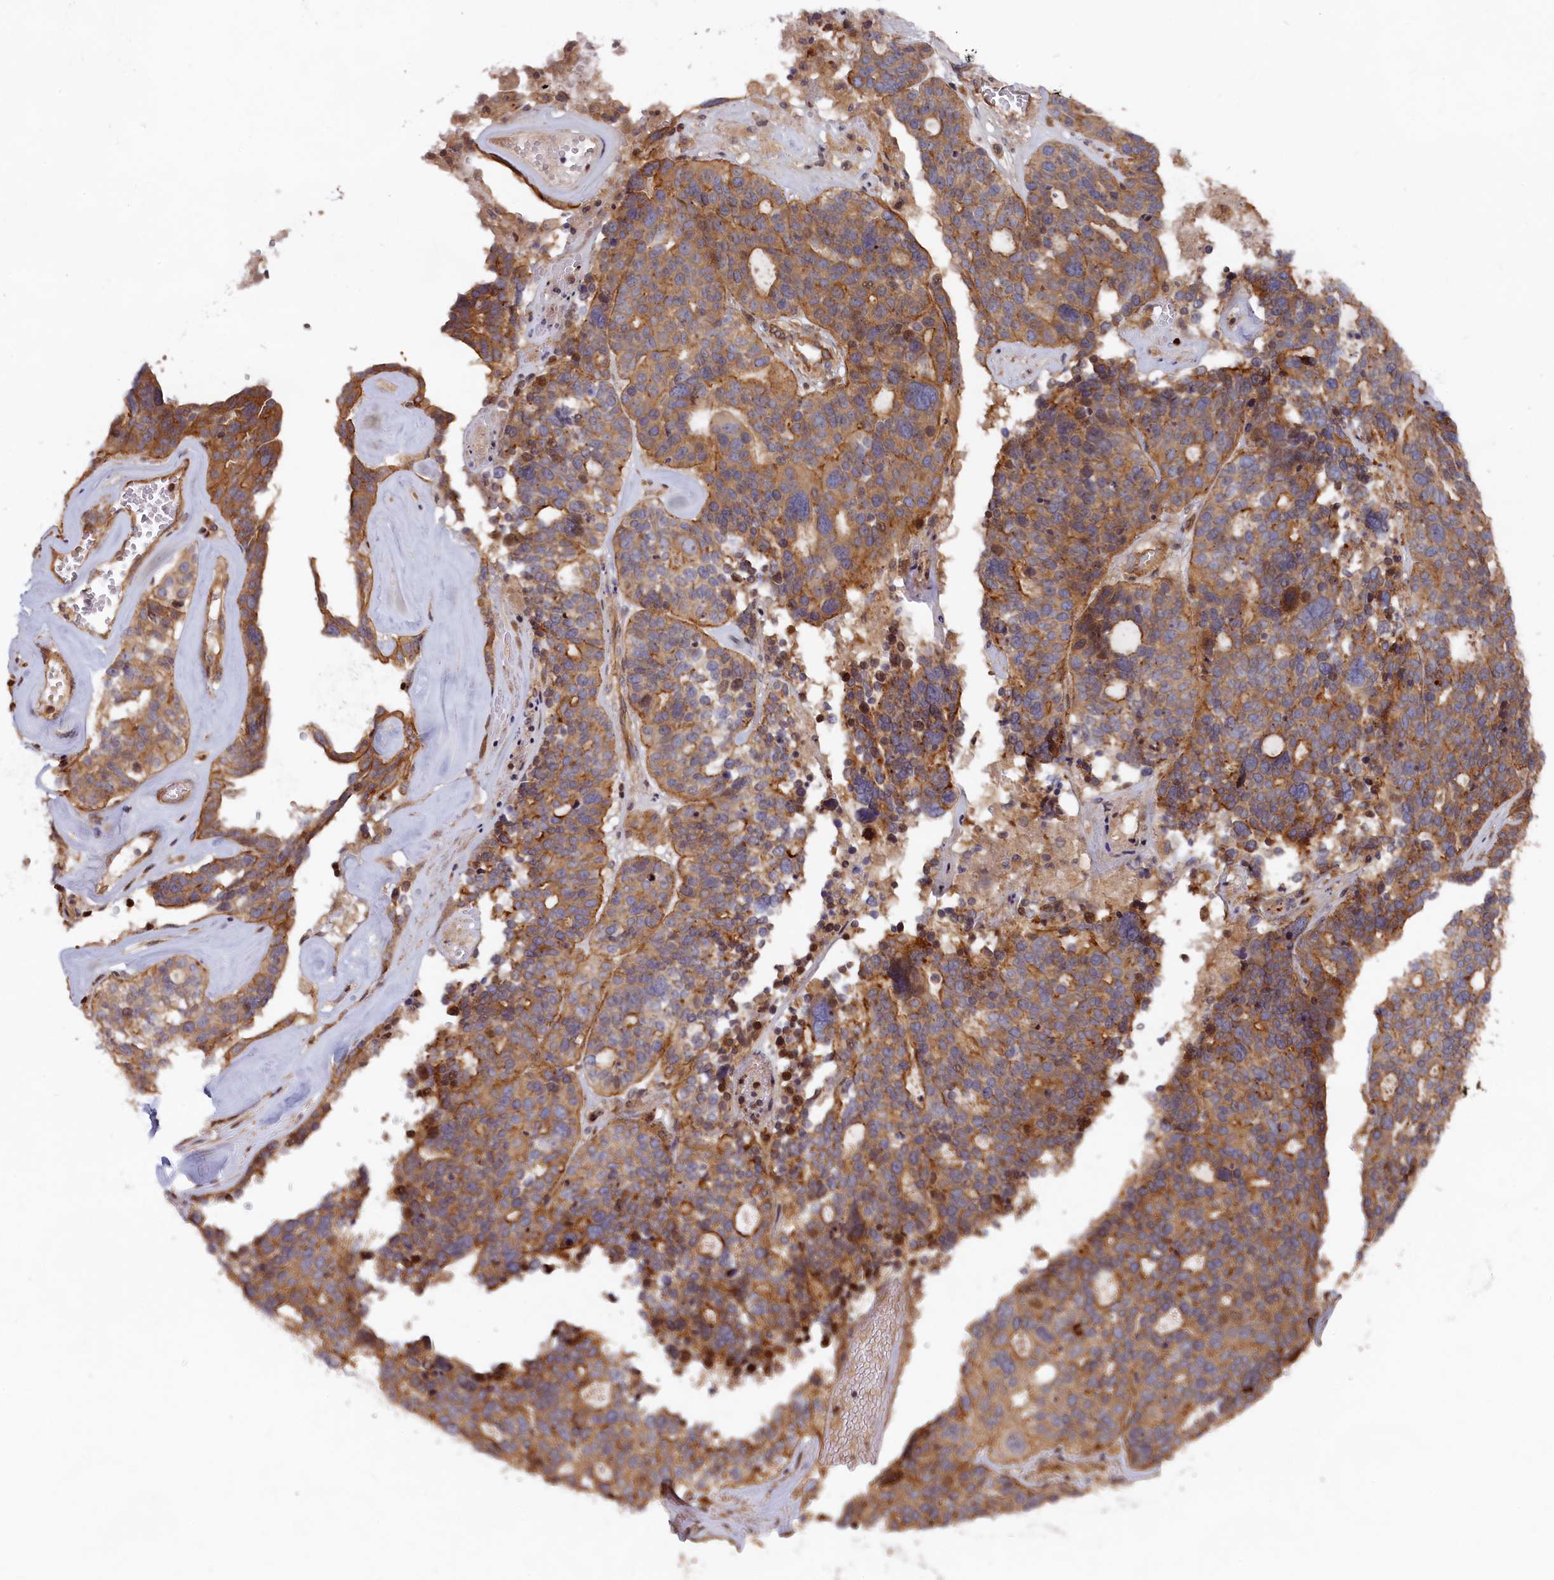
{"staining": {"intensity": "moderate", "quantity": ">75%", "location": "cytoplasmic/membranous"}, "tissue": "ovarian cancer", "cell_type": "Tumor cells", "image_type": "cancer", "snomed": [{"axis": "morphology", "description": "Cystadenocarcinoma, serous, NOS"}, {"axis": "topography", "description": "Ovary"}], "caption": "Immunohistochemistry micrograph of human serous cystadenocarcinoma (ovarian) stained for a protein (brown), which reveals medium levels of moderate cytoplasmic/membranous expression in about >75% of tumor cells.", "gene": "CEP44", "patient": {"sex": "female", "age": 59}}